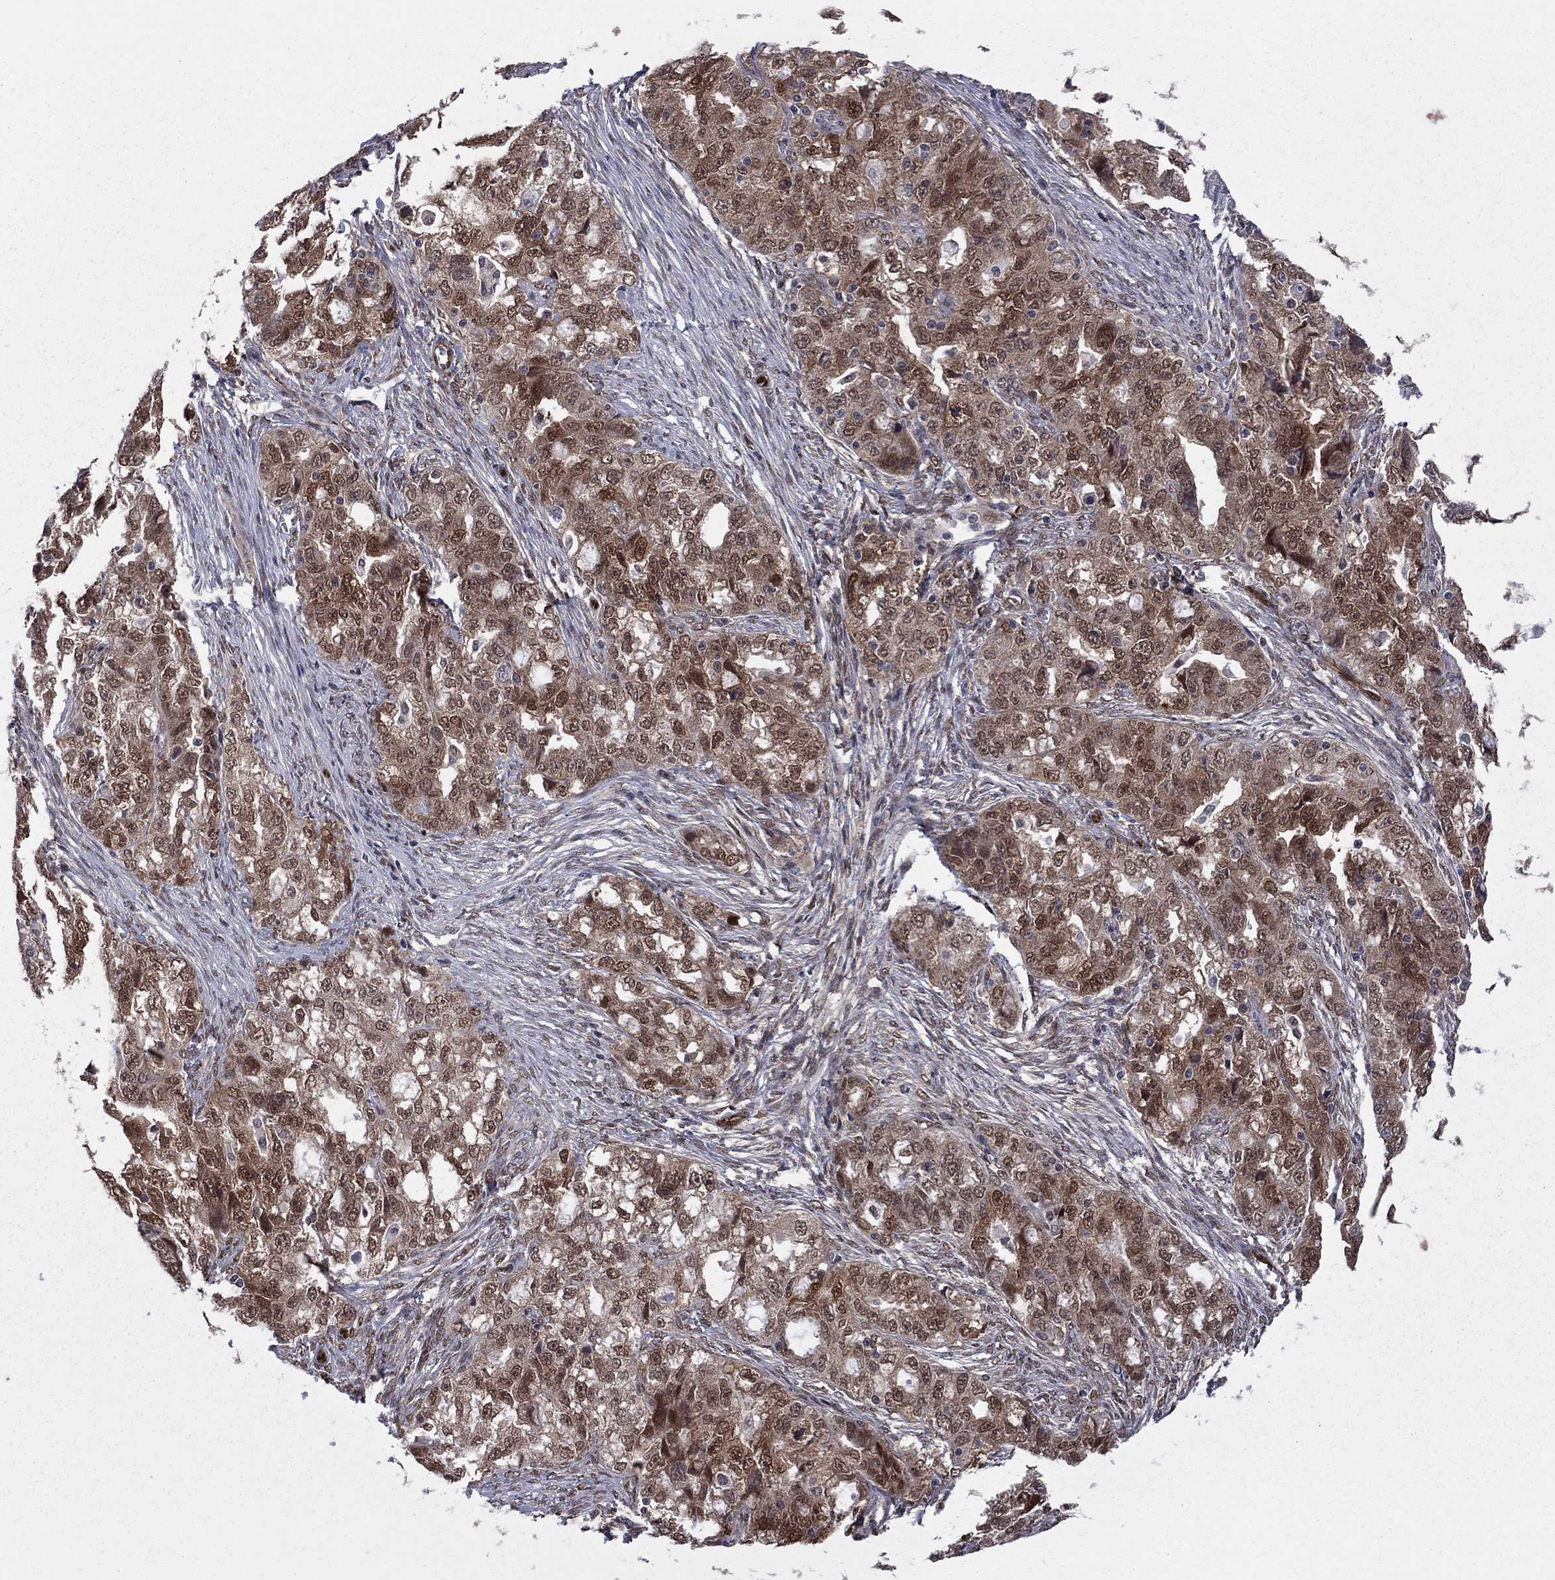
{"staining": {"intensity": "strong", "quantity": "25%-75%", "location": "cytoplasmic/membranous,nuclear"}, "tissue": "ovarian cancer", "cell_type": "Tumor cells", "image_type": "cancer", "snomed": [{"axis": "morphology", "description": "Cystadenocarcinoma, serous, NOS"}, {"axis": "topography", "description": "Ovary"}], "caption": "This histopathology image demonstrates IHC staining of human ovarian cancer, with high strong cytoplasmic/membranous and nuclear staining in approximately 25%-75% of tumor cells.", "gene": "SAP30L", "patient": {"sex": "female", "age": 51}}